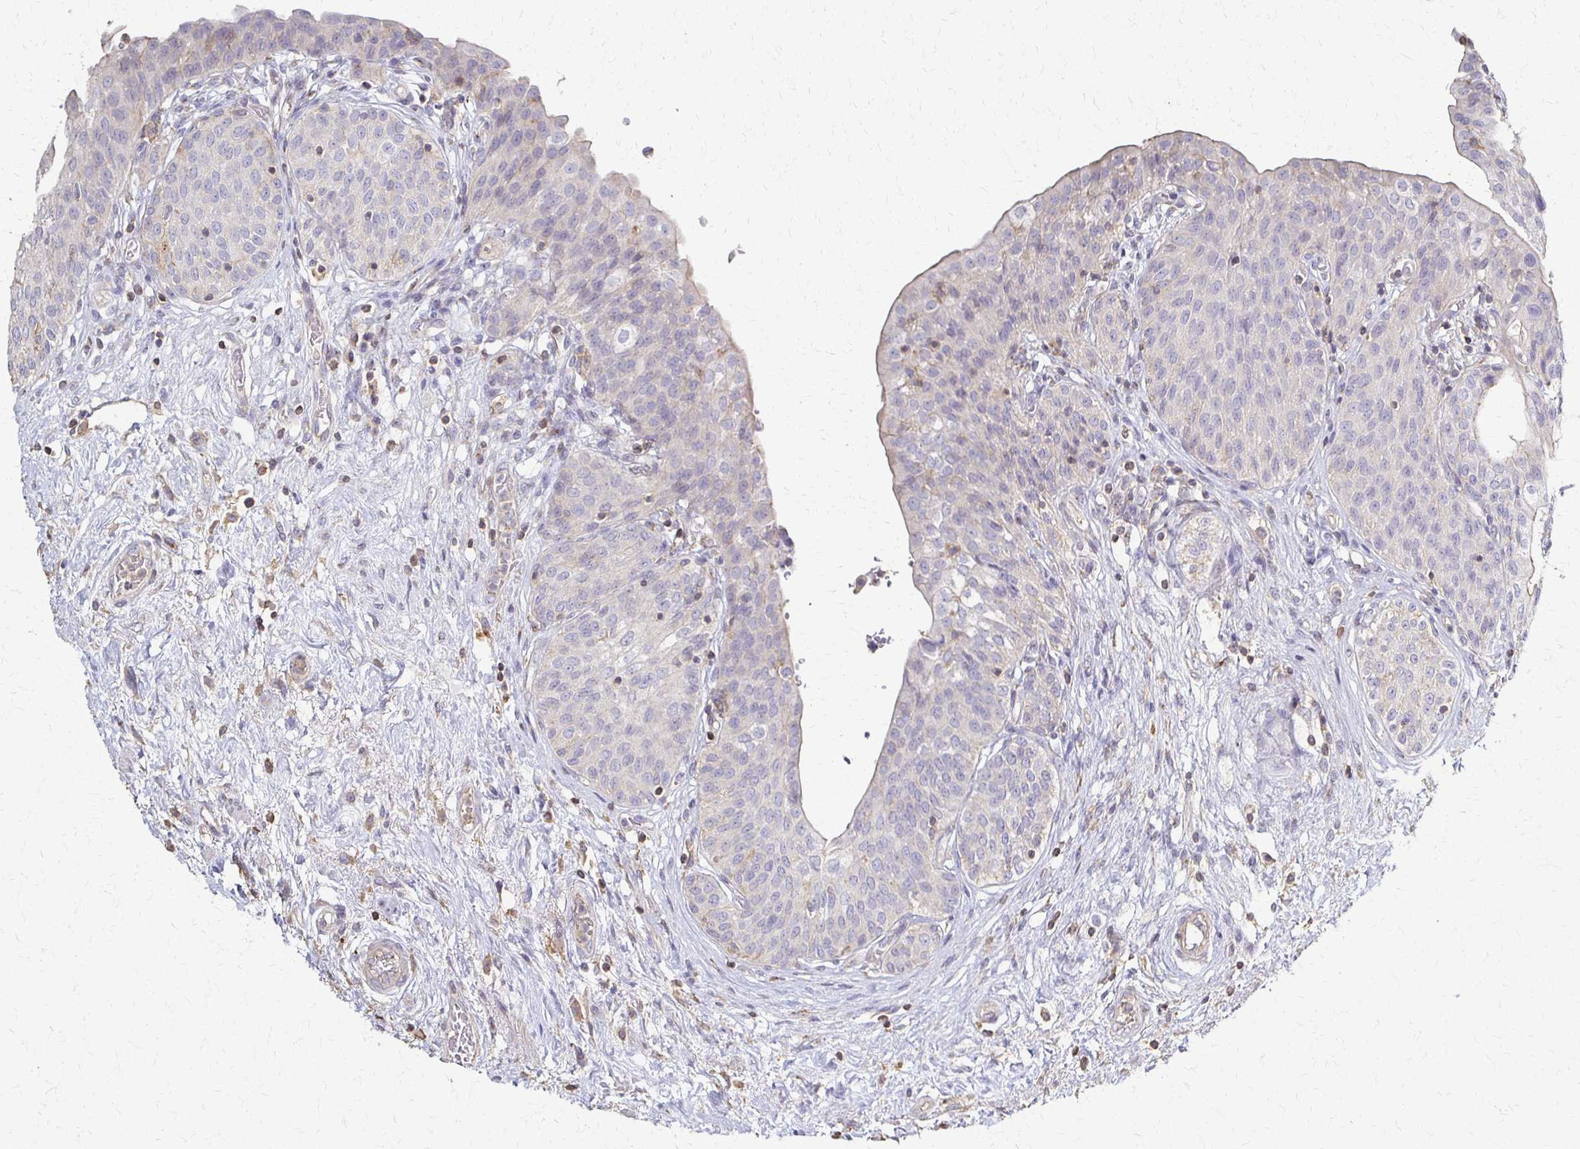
{"staining": {"intensity": "negative", "quantity": "none", "location": "none"}, "tissue": "urinary bladder", "cell_type": "Urothelial cells", "image_type": "normal", "snomed": [{"axis": "morphology", "description": "Normal tissue, NOS"}, {"axis": "topography", "description": "Urinary bladder"}], "caption": "Urothelial cells are negative for protein expression in normal human urinary bladder. Brightfield microscopy of immunohistochemistry (IHC) stained with DAB (brown) and hematoxylin (blue), captured at high magnification.", "gene": "C1QTNF7", "patient": {"sex": "male", "age": 68}}